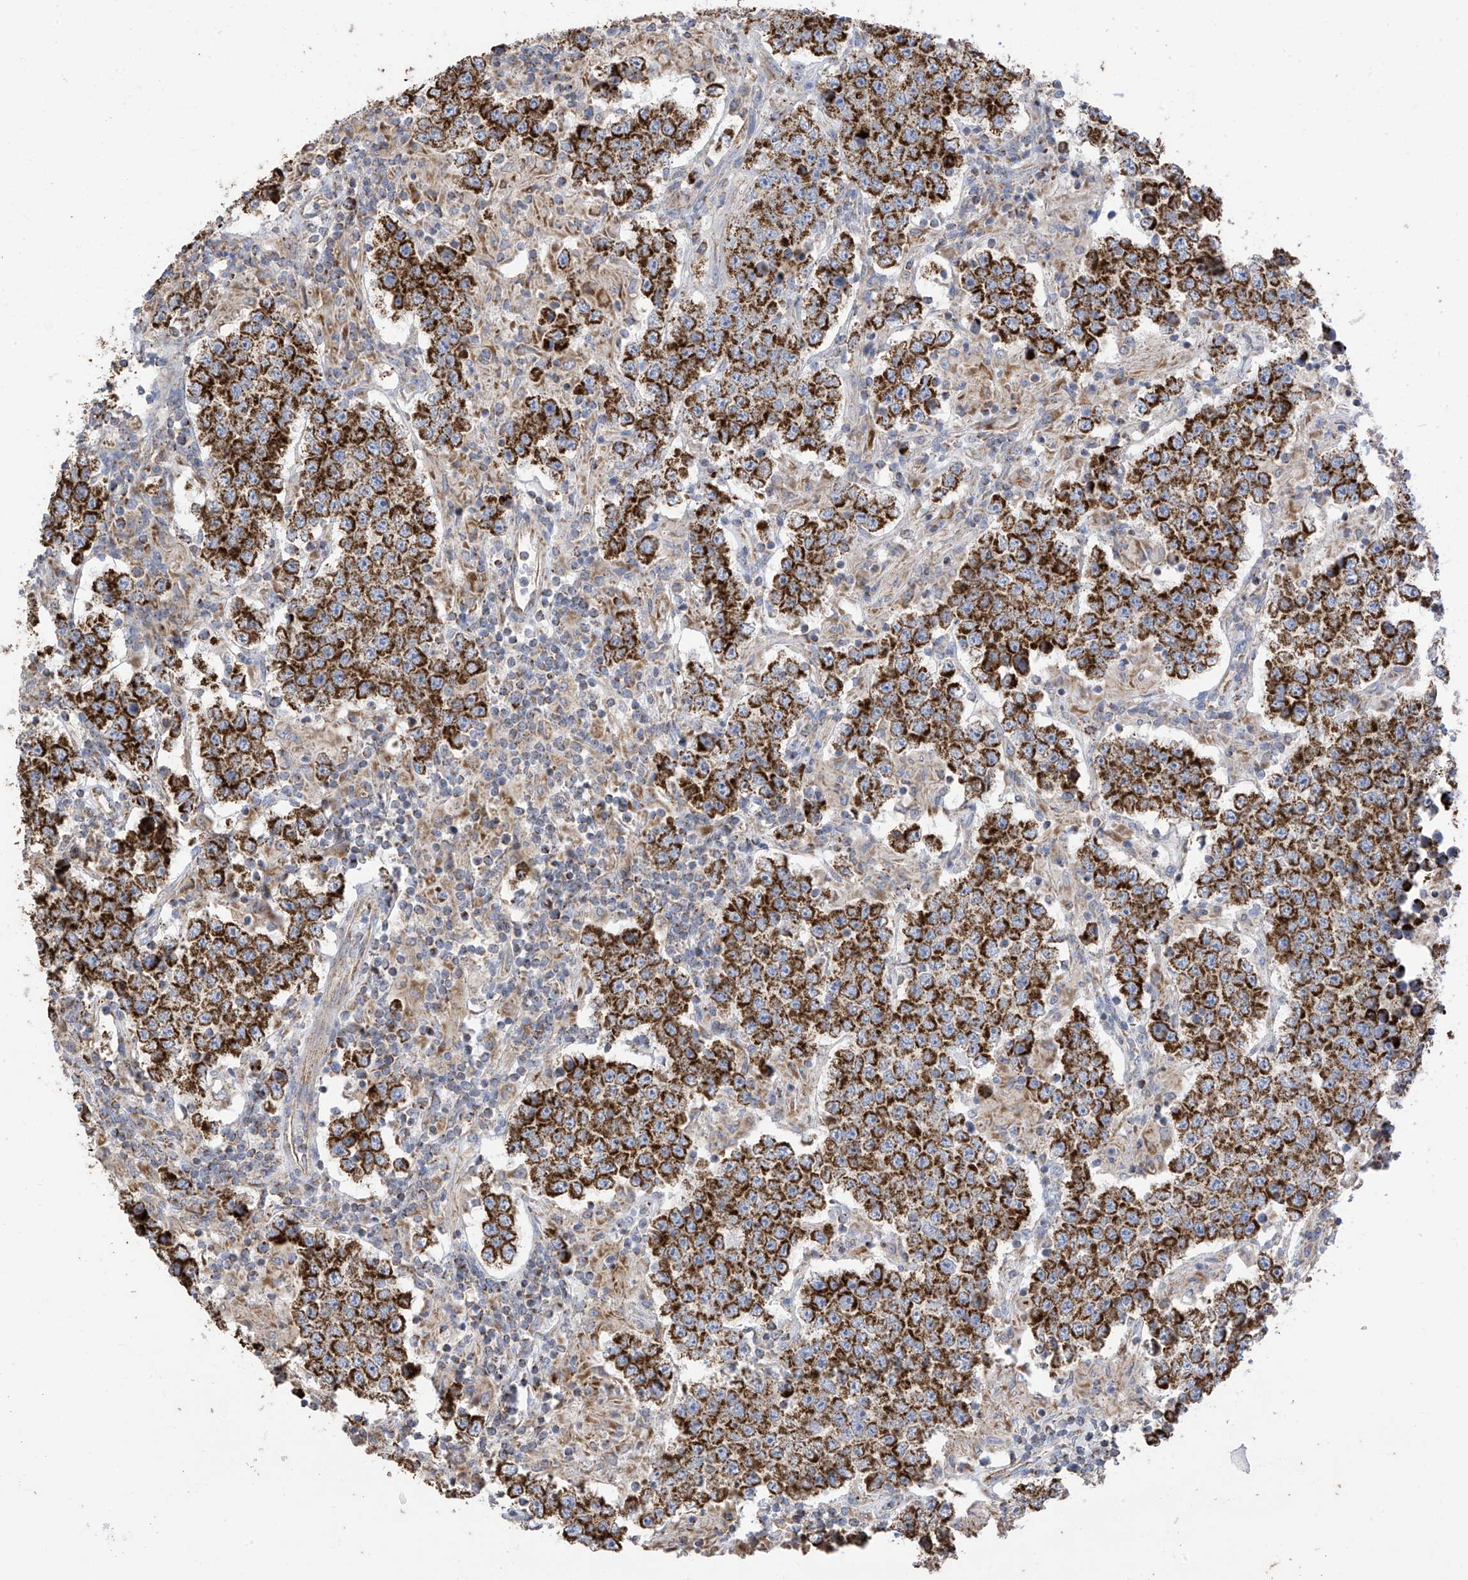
{"staining": {"intensity": "strong", "quantity": ">75%", "location": "cytoplasmic/membranous"}, "tissue": "testis cancer", "cell_type": "Tumor cells", "image_type": "cancer", "snomed": [{"axis": "morphology", "description": "Normal tissue, NOS"}, {"axis": "morphology", "description": "Urothelial carcinoma, High grade"}, {"axis": "morphology", "description": "Seminoma, NOS"}, {"axis": "morphology", "description": "Carcinoma, Embryonal, NOS"}, {"axis": "topography", "description": "Urinary bladder"}, {"axis": "topography", "description": "Testis"}], "caption": "Protein staining of testis cancer tissue demonstrates strong cytoplasmic/membranous expression in about >75% of tumor cells.", "gene": "PNPT1", "patient": {"sex": "male", "age": 41}}